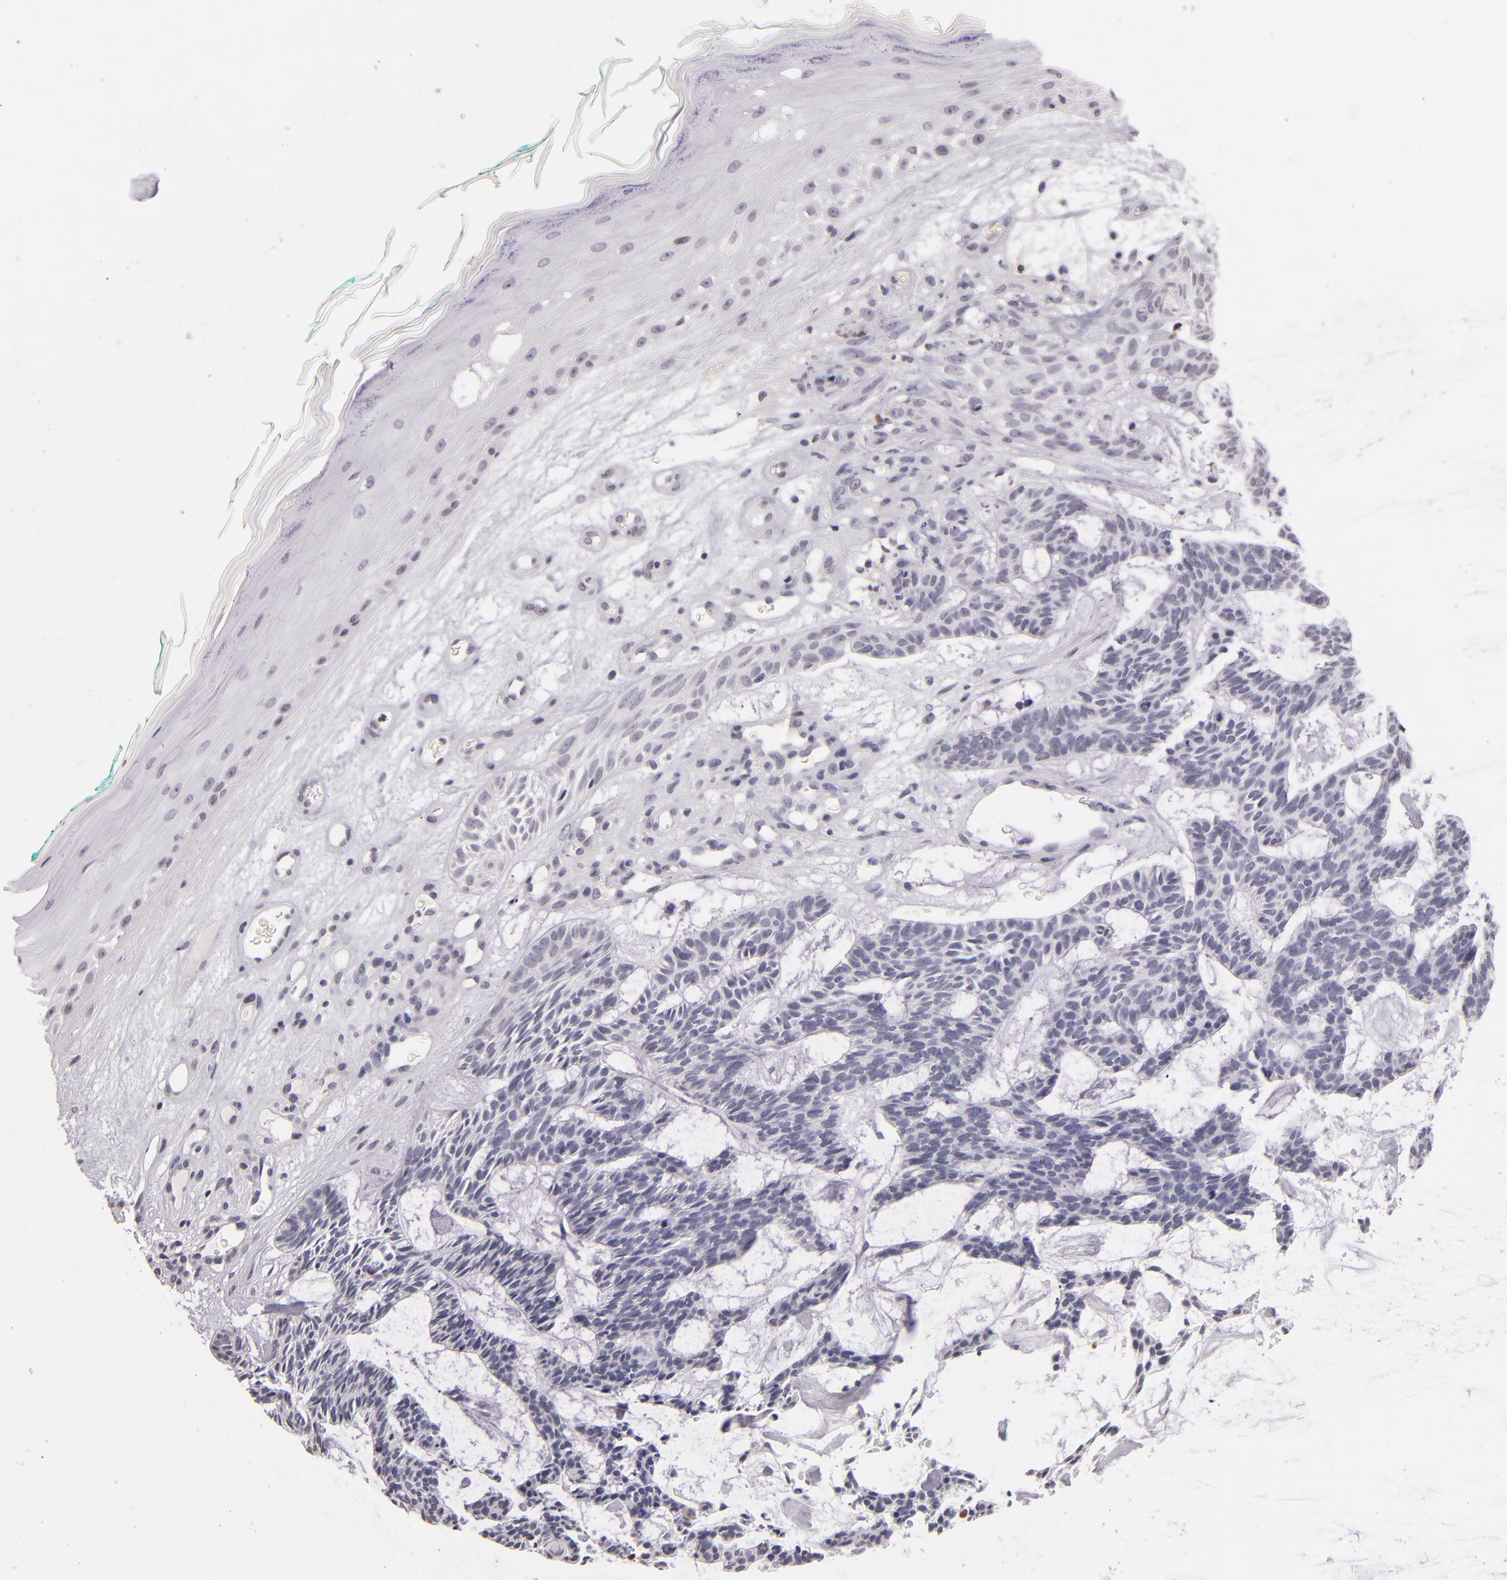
{"staining": {"intensity": "negative", "quantity": "none", "location": "none"}, "tissue": "skin cancer", "cell_type": "Tumor cells", "image_type": "cancer", "snomed": [{"axis": "morphology", "description": "Basal cell carcinoma"}, {"axis": "topography", "description": "Skin"}], "caption": "Immunohistochemistry image of neoplastic tissue: skin cancer stained with DAB shows no significant protein staining in tumor cells.", "gene": "CD40", "patient": {"sex": "male", "age": 75}}